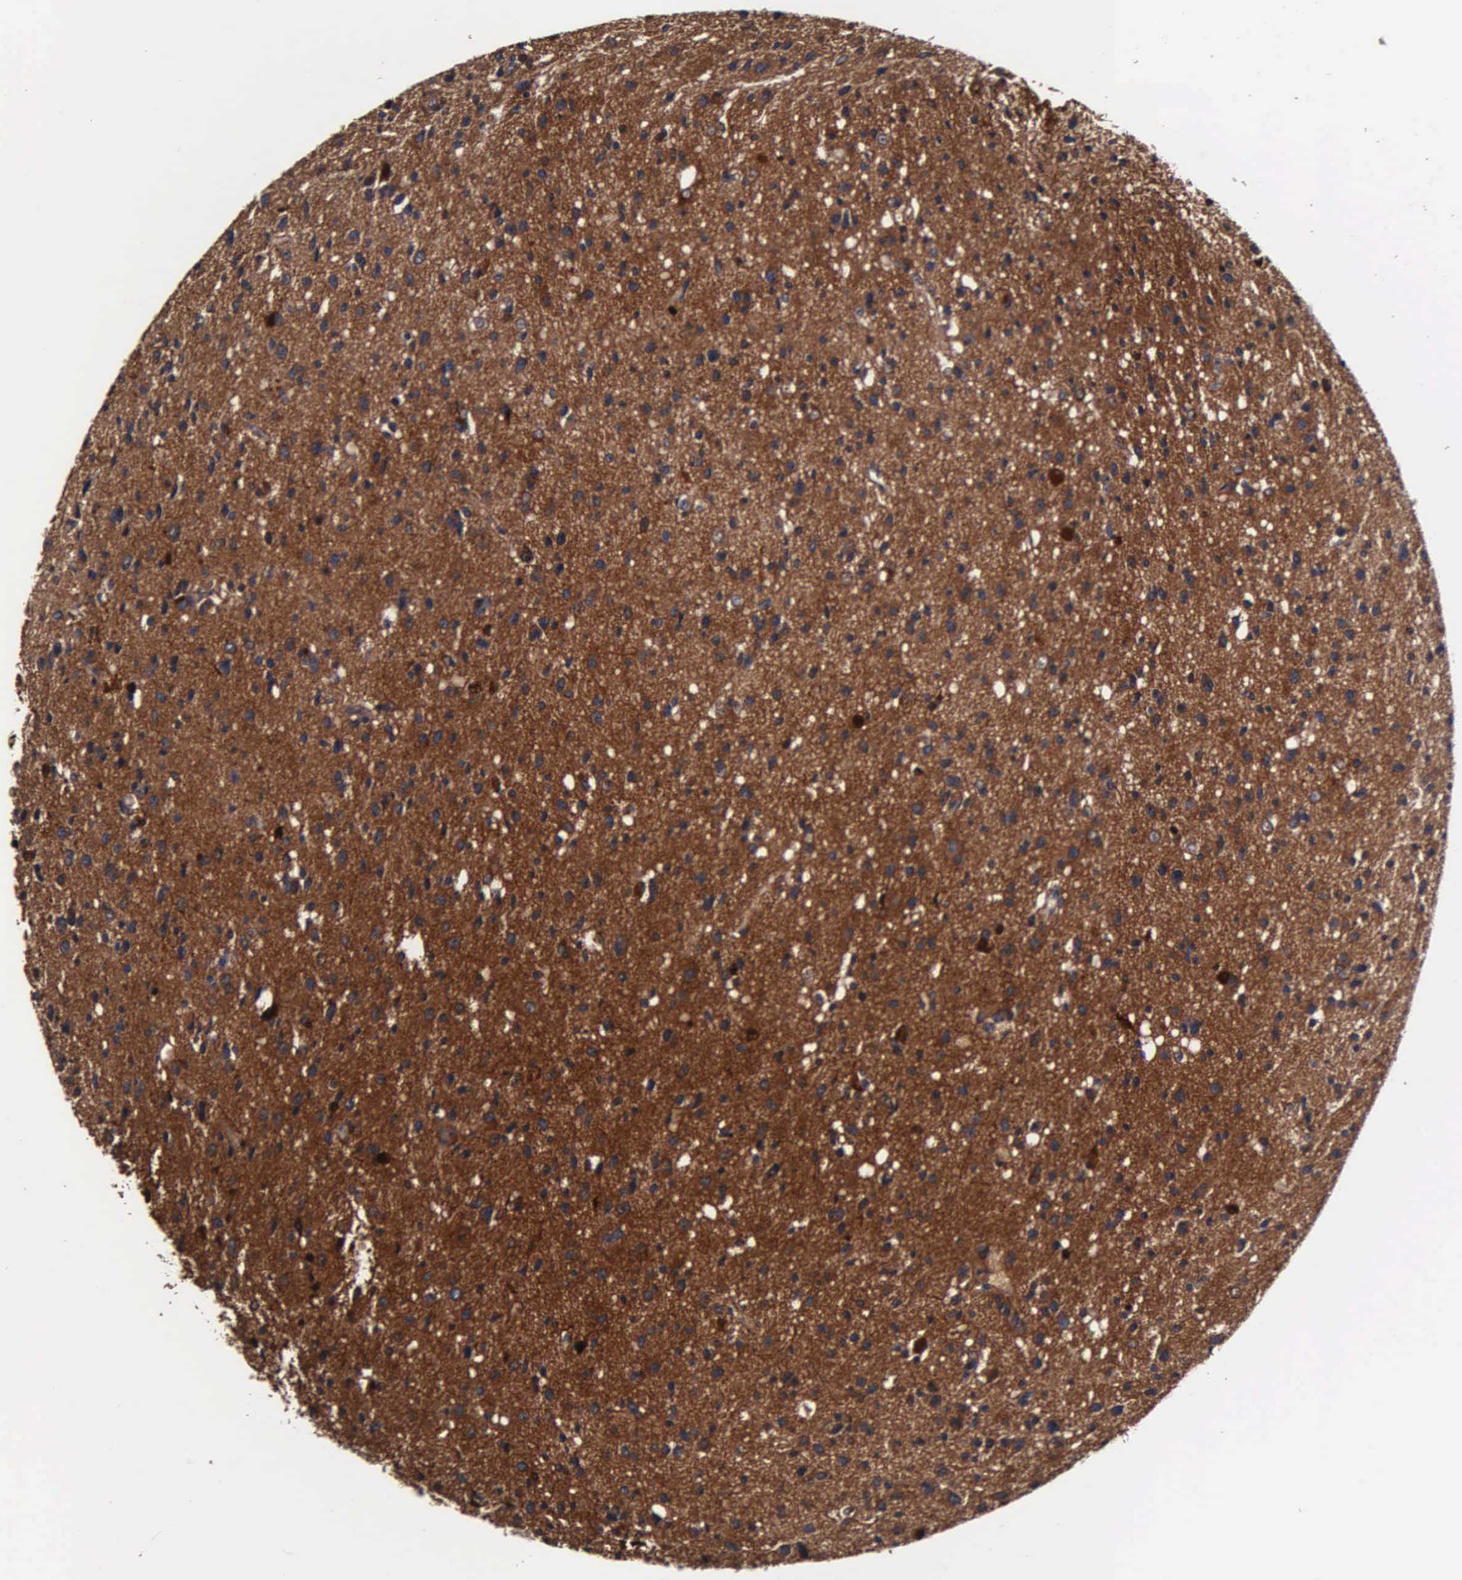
{"staining": {"intensity": "strong", "quantity": ">75%", "location": "cytoplasmic/membranous"}, "tissue": "glioma", "cell_type": "Tumor cells", "image_type": "cancer", "snomed": [{"axis": "morphology", "description": "Glioma, malignant, Low grade"}, {"axis": "topography", "description": "Brain"}], "caption": "Brown immunohistochemical staining in low-grade glioma (malignant) shows strong cytoplasmic/membranous positivity in approximately >75% of tumor cells.", "gene": "CST3", "patient": {"sex": "female", "age": 46}}